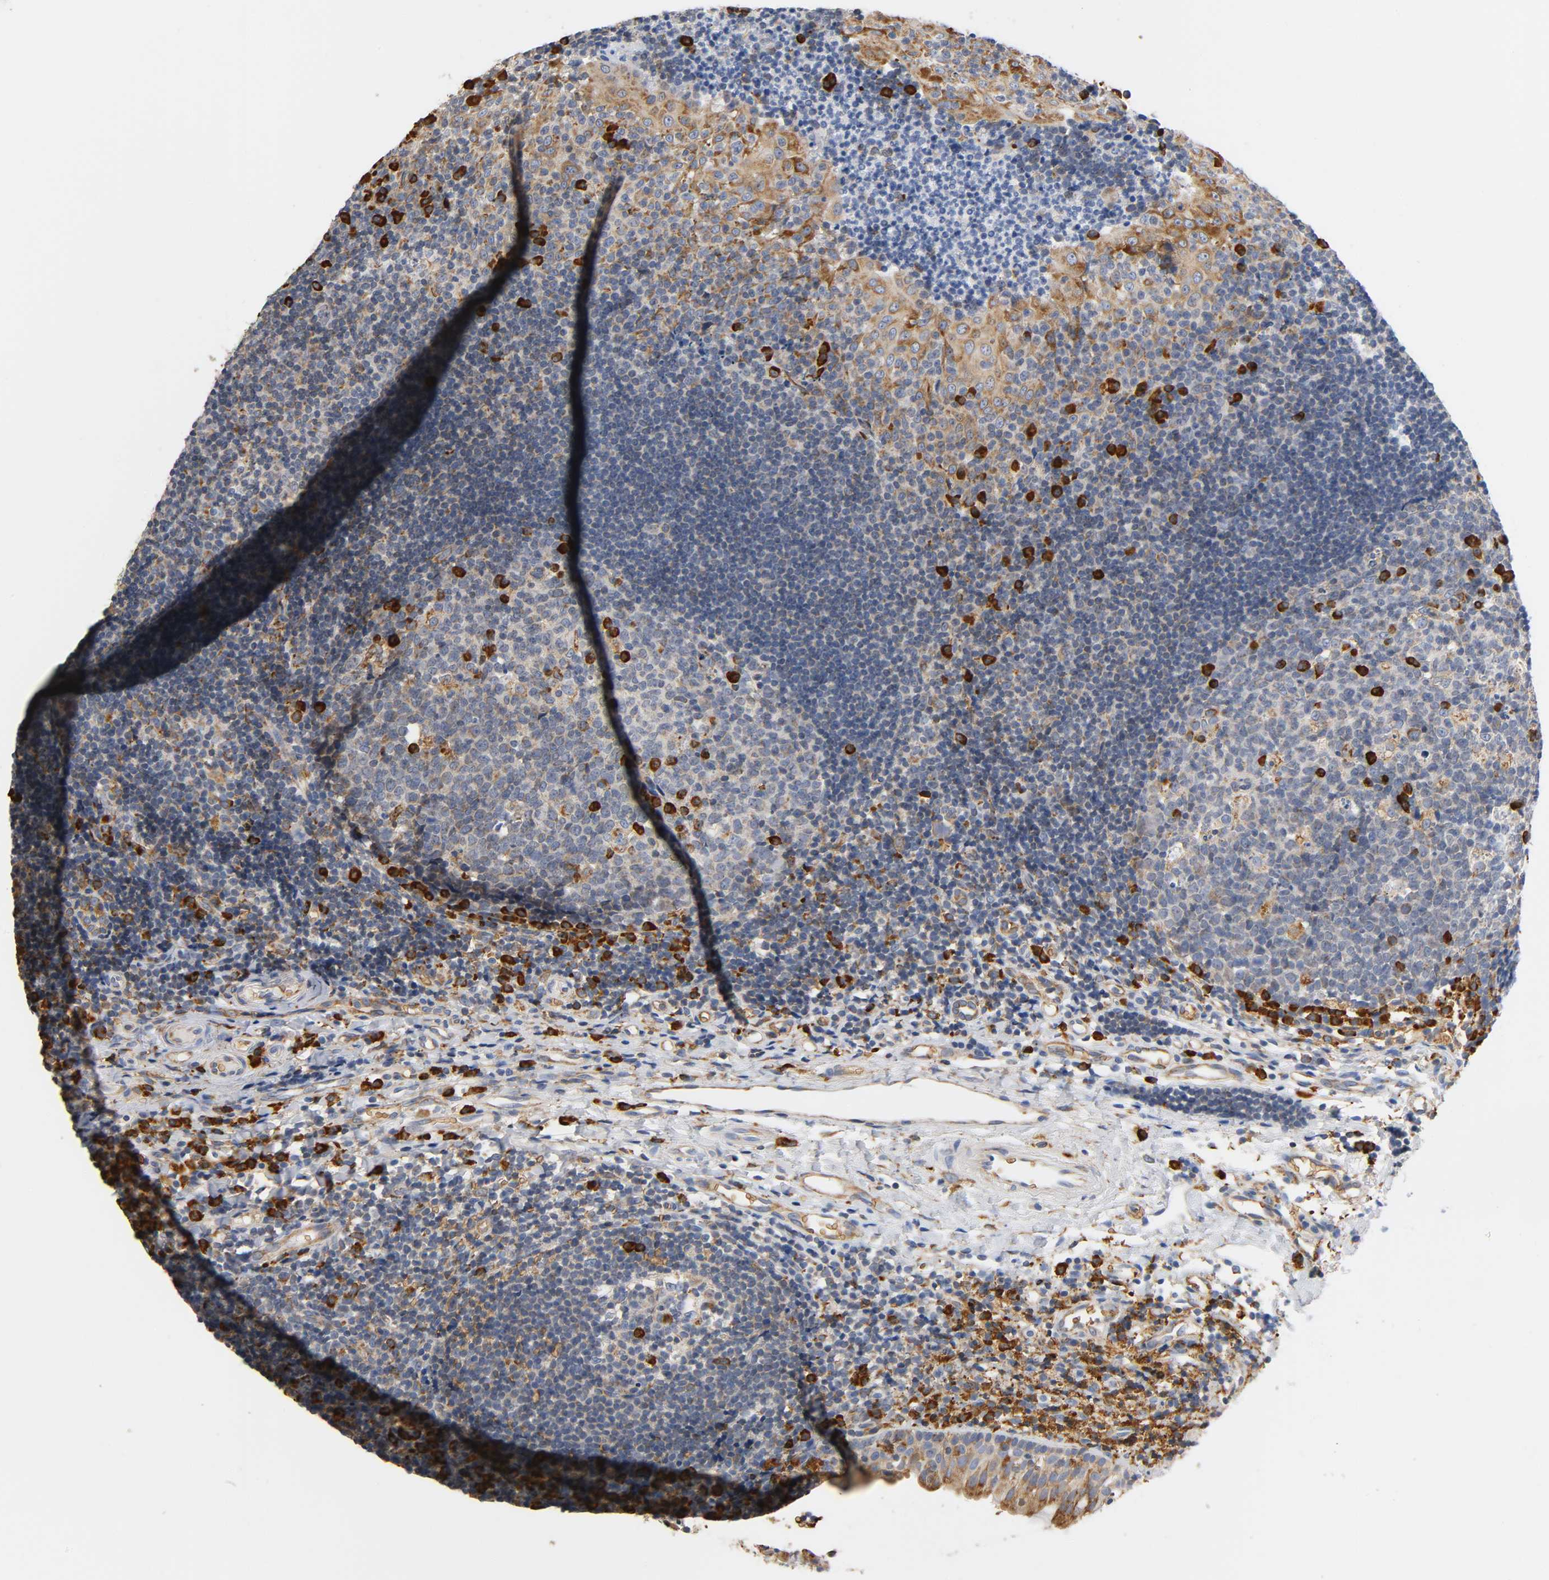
{"staining": {"intensity": "moderate", "quantity": "<25%", "location": "cytoplasmic/membranous"}, "tissue": "tonsil", "cell_type": "Germinal center cells", "image_type": "normal", "snomed": [{"axis": "morphology", "description": "Normal tissue, NOS"}, {"axis": "topography", "description": "Tonsil"}], "caption": "The micrograph demonstrates staining of benign tonsil, revealing moderate cytoplasmic/membranous protein positivity (brown color) within germinal center cells. The staining is performed using DAB brown chromogen to label protein expression. The nuclei are counter-stained blue using hematoxylin.", "gene": "UCKL1", "patient": {"sex": "female", "age": 40}}